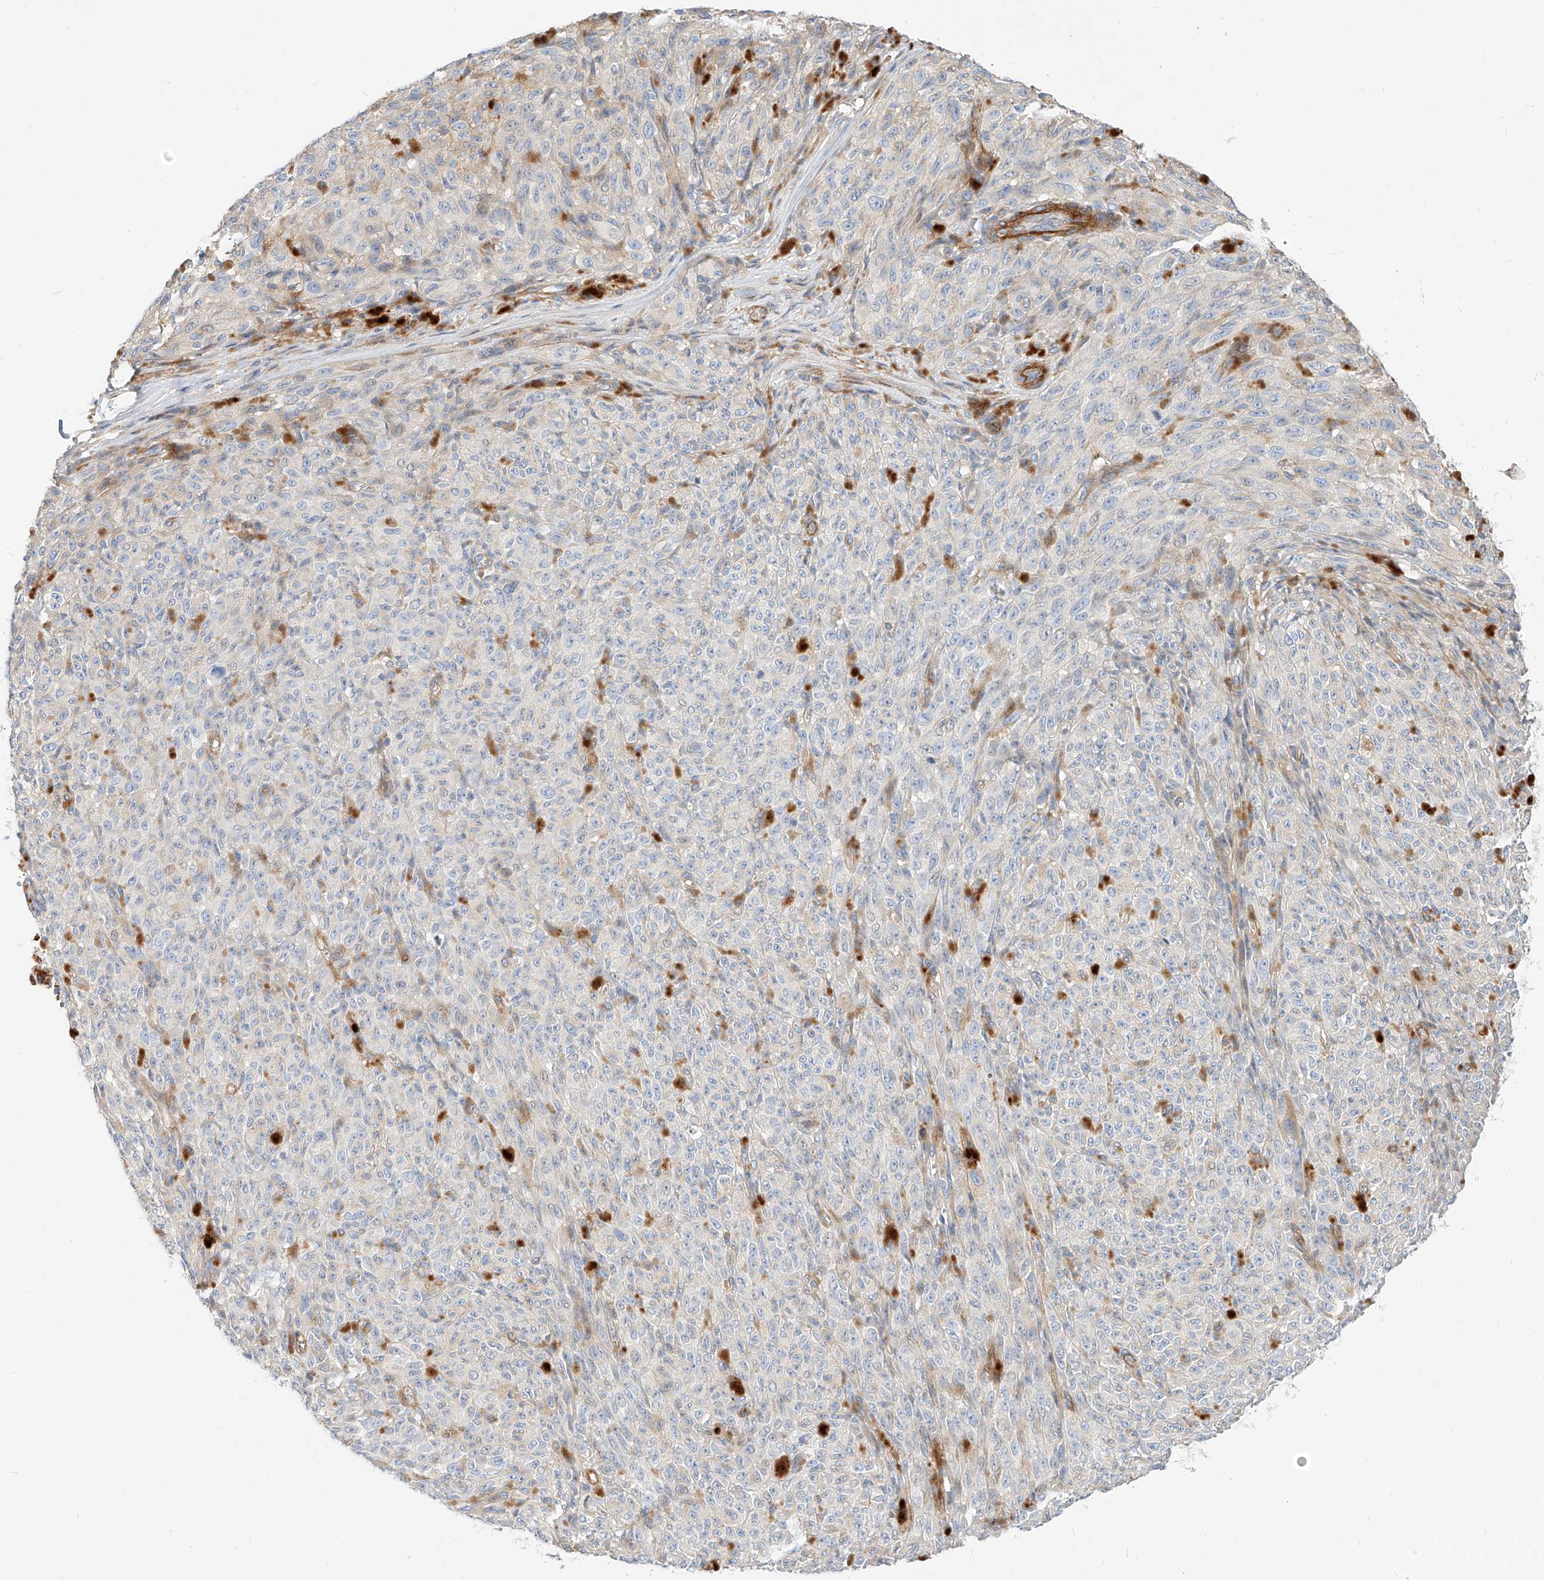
{"staining": {"intensity": "negative", "quantity": "none", "location": "none"}, "tissue": "melanoma", "cell_type": "Tumor cells", "image_type": "cancer", "snomed": [{"axis": "morphology", "description": "Malignant melanoma, NOS"}, {"axis": "topography", "description": "Skin"}], "caption": "The histopathology image displays no staining of tumor cells in melanoma. (DAB (3,3'-diaminobenzidine) immunohistochemistry (IHC), high magnification).", "gene": "KCNH5", "patient": {"sex": "female", "age": 82}}